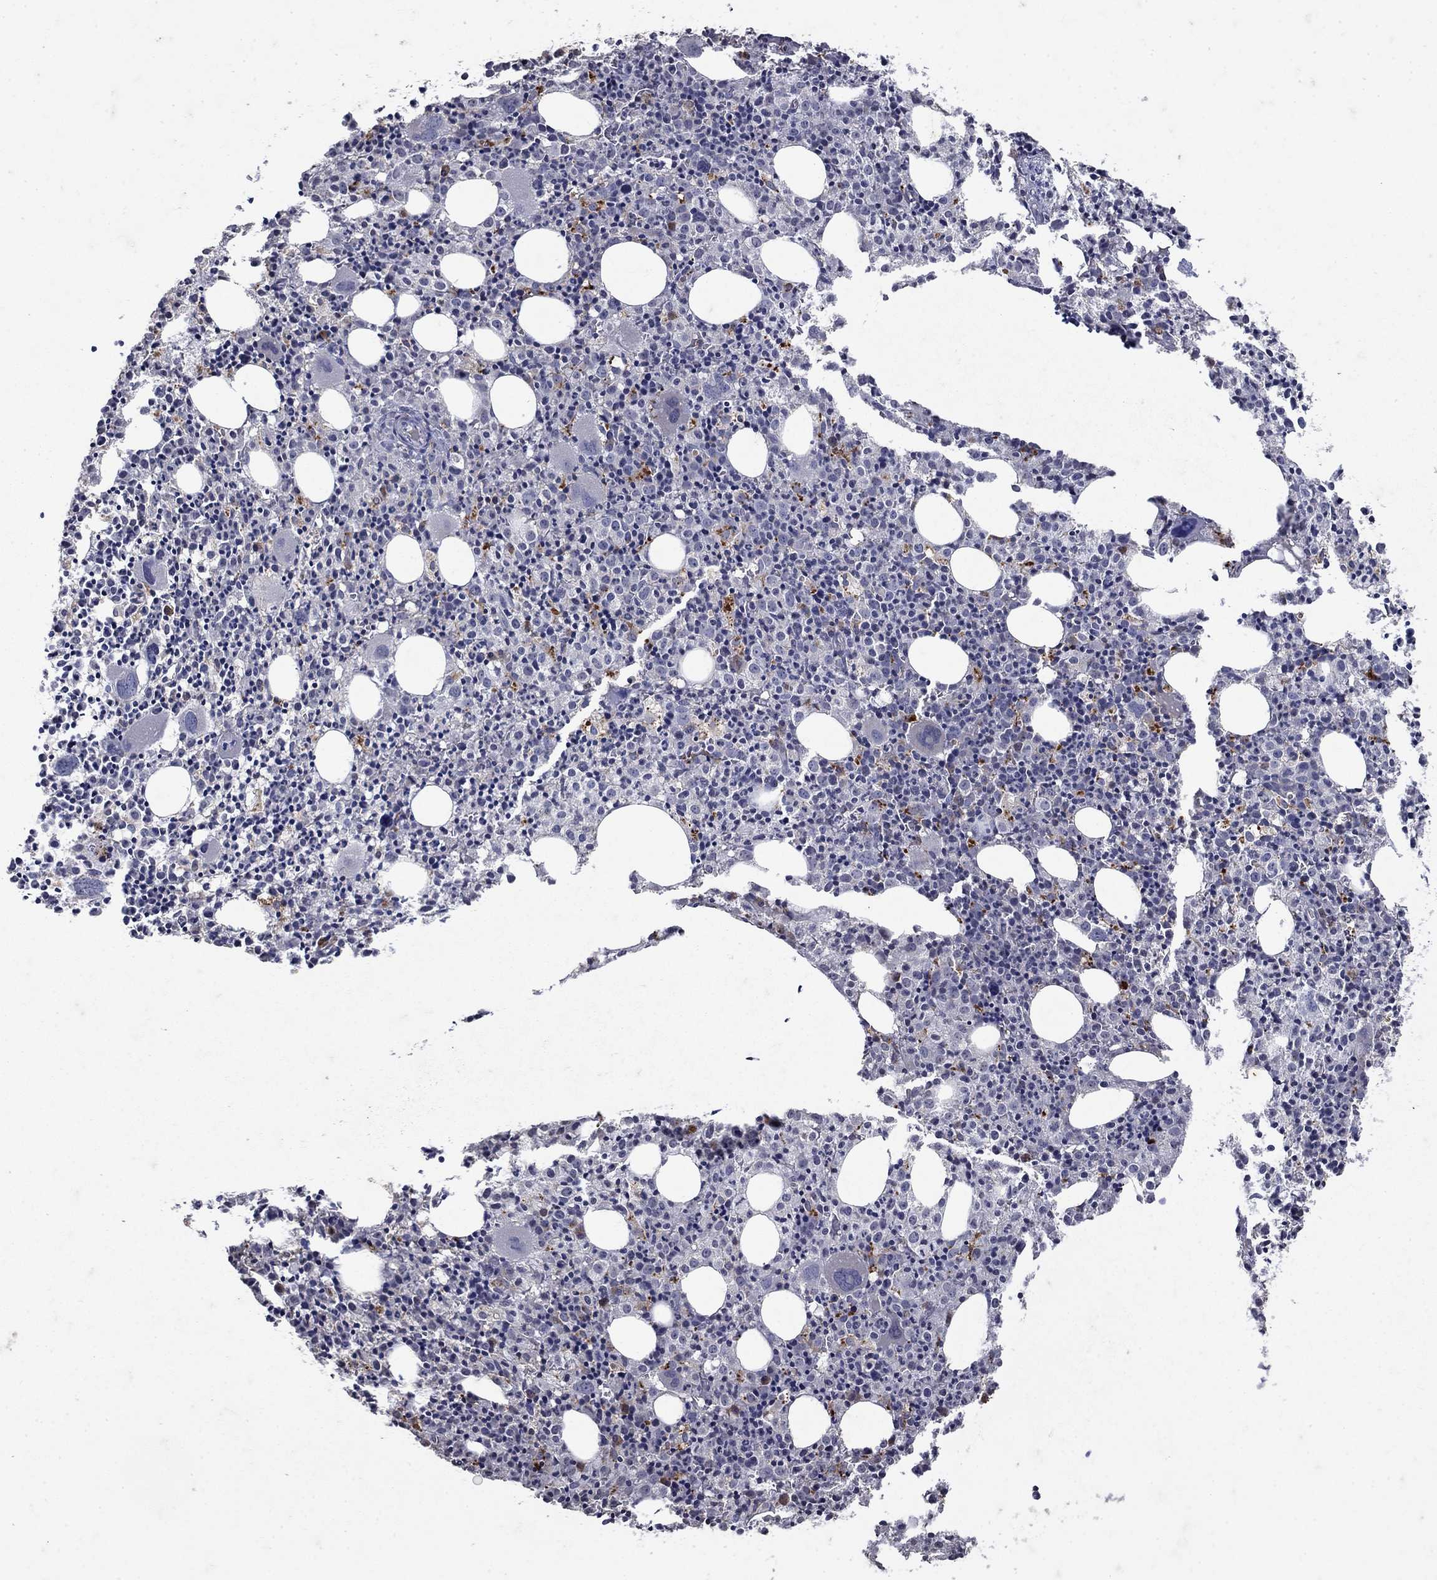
{"staining": {"intensity": "moderate", "quantity": "<25%", "location": "cytoplasmic/membranous"}, "tissue": "bone marrow", "cell_type": "Hematopoietic cells", "image_type": "normal", "snomed": [{"axis": "morphology", "description": "Normal tissue, NOS"}, {"axis": "morphology", "description": "Inflammation, NOS"}, {"axis": "topography", "description": "Bone marrow"}], "caption": "Immunohistochemical staining of normal bone marrow reveals <25% levels of moderate cytoplasmic/membranous protein expression in about <25% of hematopoietic cells. (brown staining indicates protein expression, while blue staining denotes nuclei).", "gene": "NPC2", "patient": {"sex": "male", "age": 3}}